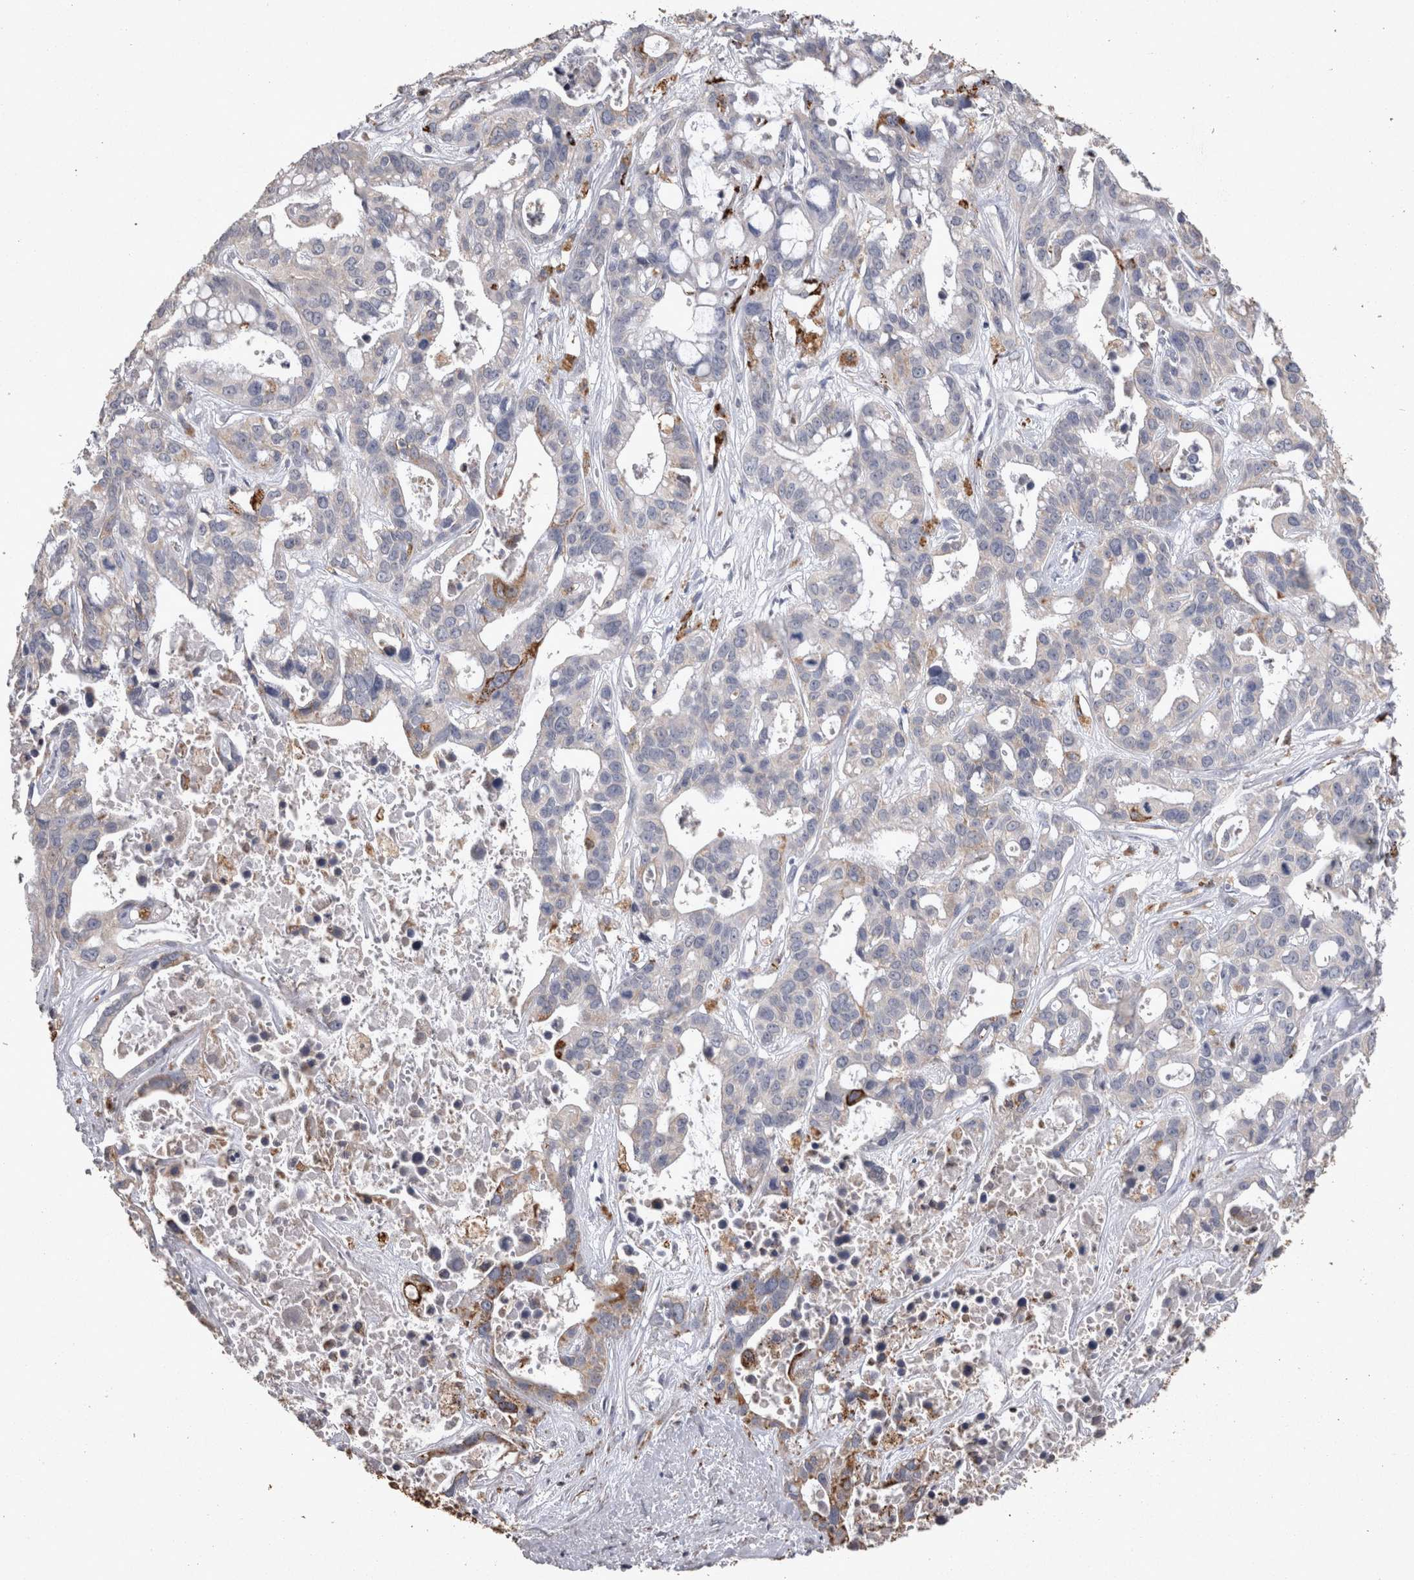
{"staining": {"intensity": "negative", "quantity": "none", "location": "none"}, "tissue": "liver cancer", "cell_type": "Tumor cells", "image_type": "cancer", "snomed": [{"axis": "morphology", "description": "Cholangiocarcinoma"}, {"axis": "topography", "description": "Liver"}], "caption": "Immunohistochemistry (IHC) image of human liver cancer stained for a protein (brown), which shows no positivity in tumor cells. (DAB immunohistochemistry visualized using brightfield microscopy, high magnification).", "gene": "DKK3", "patient": {"sex": "female", "age": 65}}